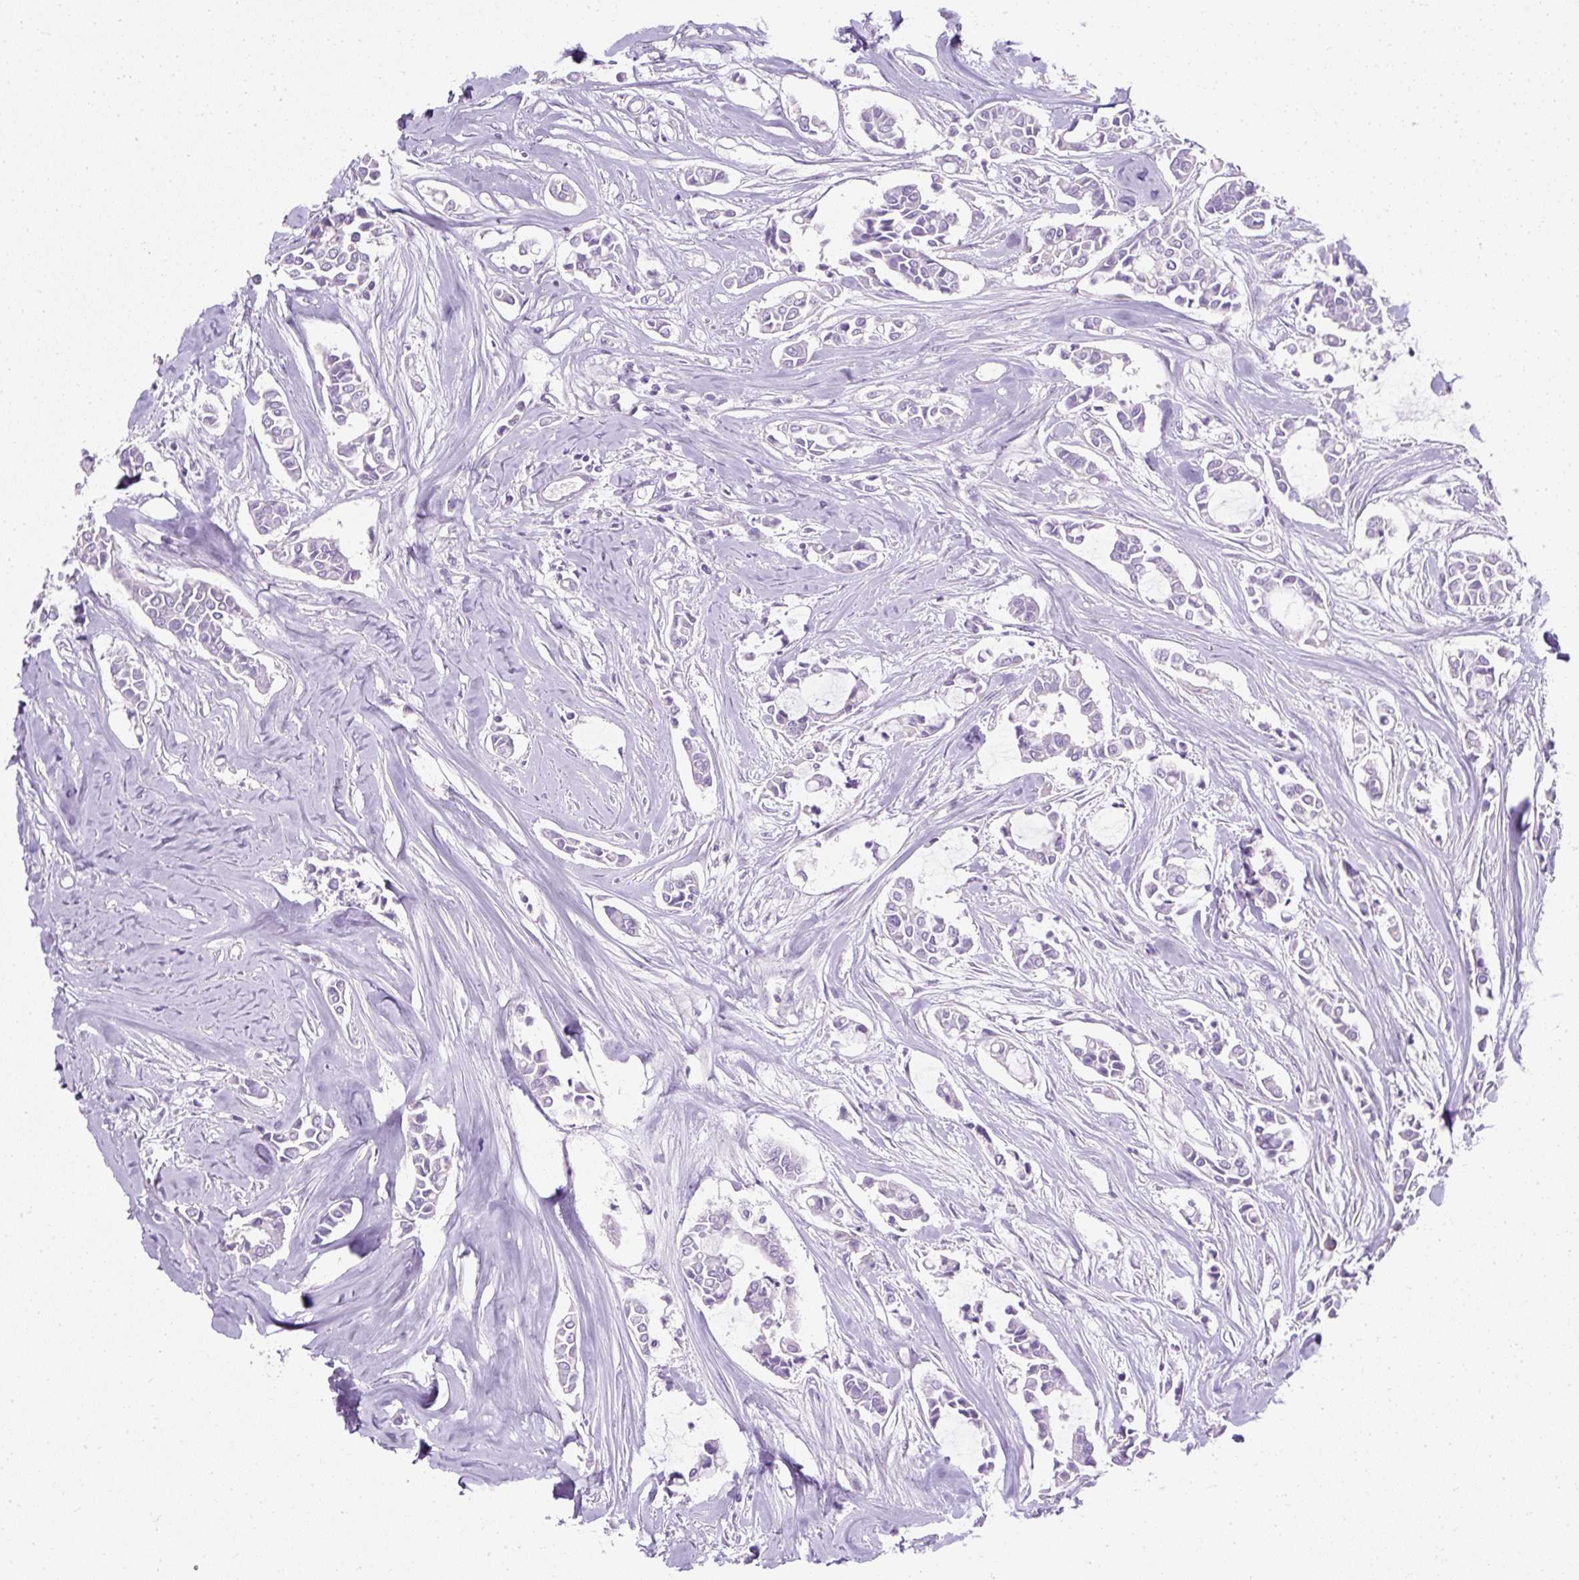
{"staining": {"intensity": "negative", "quantity": "none", "location": "none"}, "tissue": "breast cancer", "cell_type": "Tumor cells", "image_type": "cancer", "snomed": [{"axis": "morphology", "description": "Duct carcinoma"}, {"axis": "topography", "description": "Breast"}], "caption": "IHC histopathology image of neoplastic tissue: human breast cancer stained with DAB shows no significant protein expression in tumor cells.", "gene": "C2CD4C", "patient": {"sex": "female", "age": 84}}